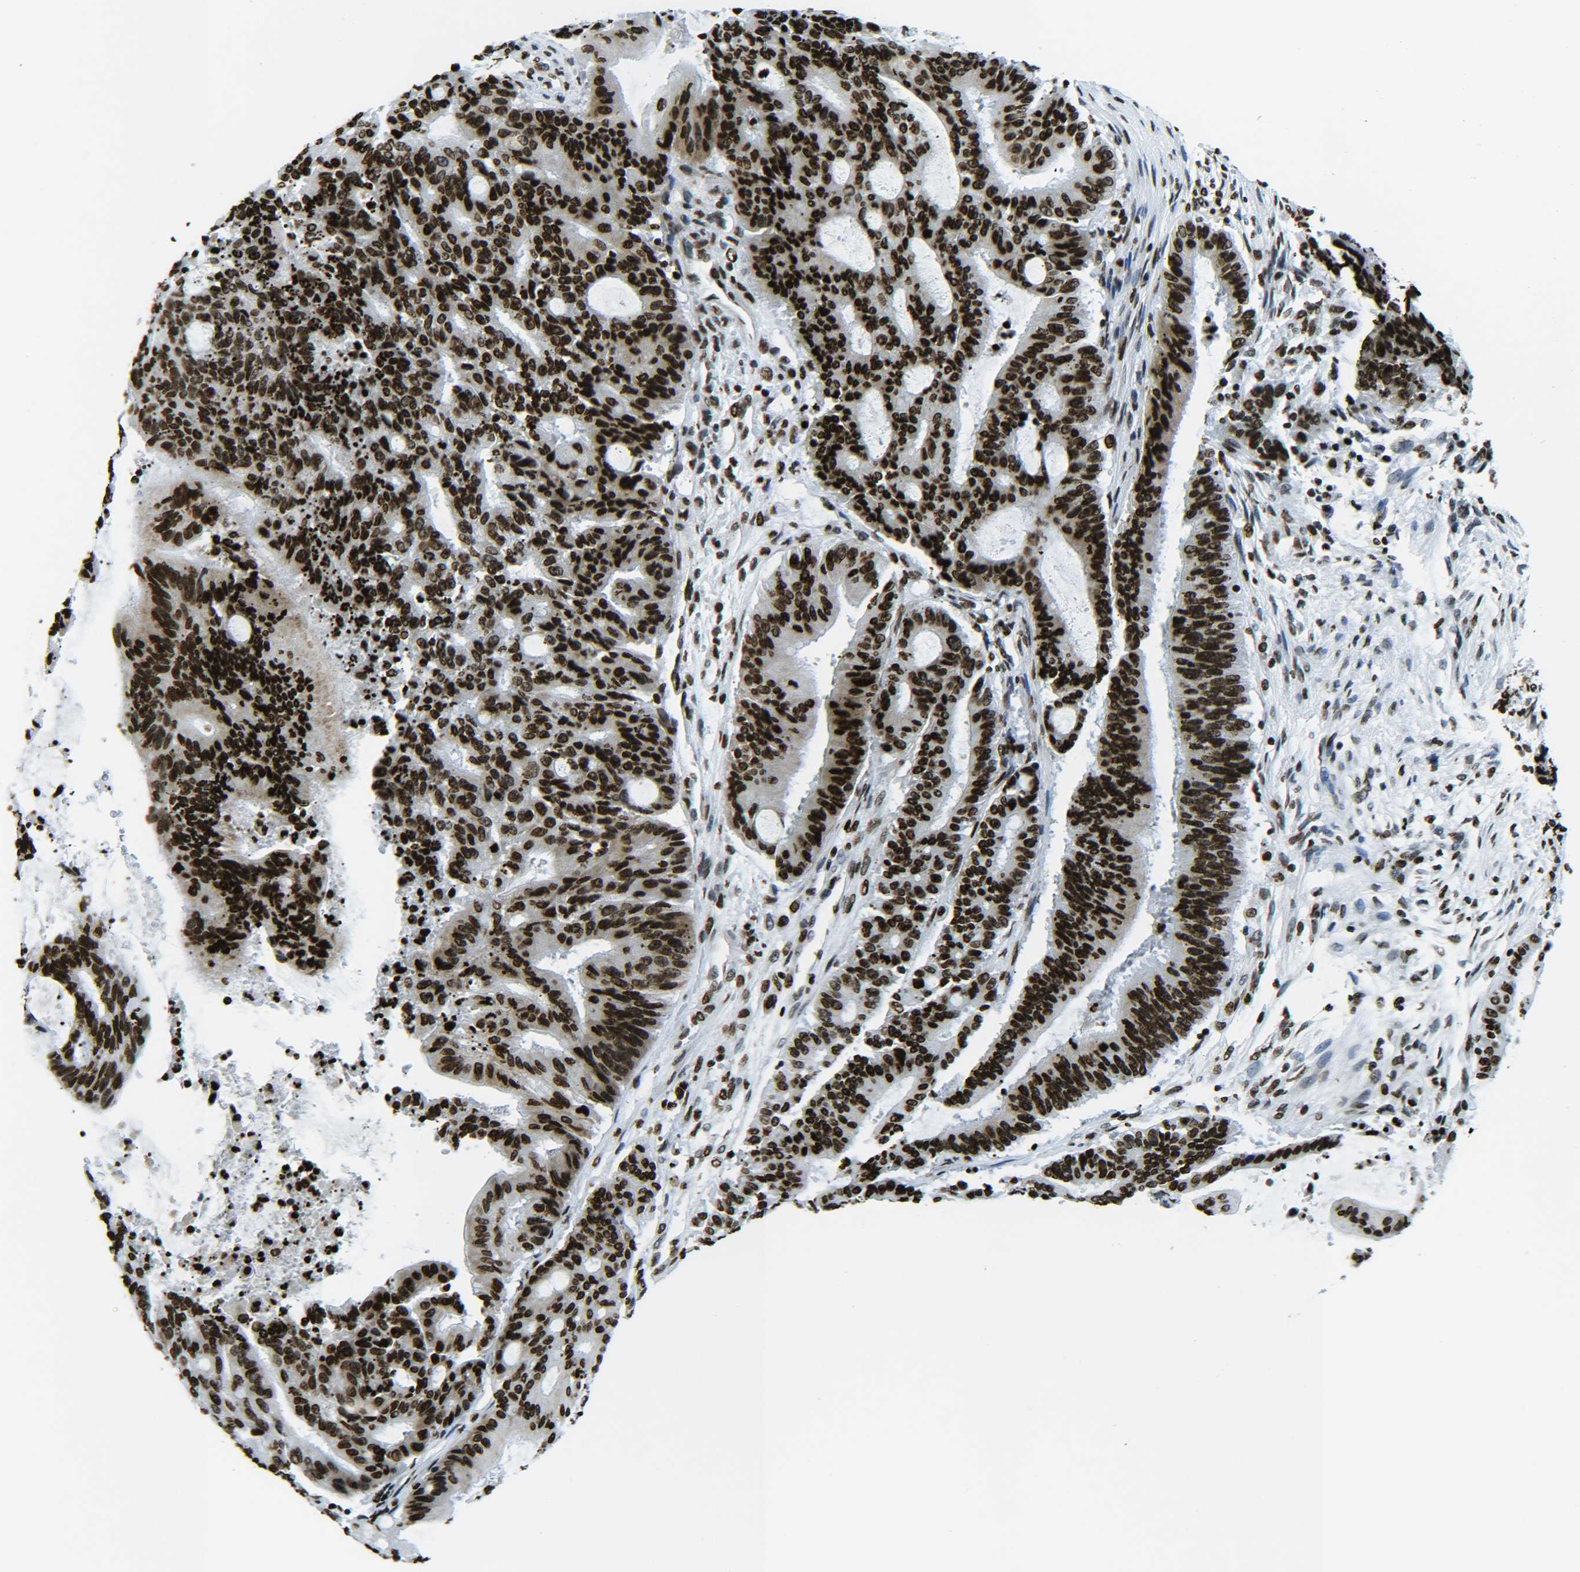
{"staining": {"intensity": "strong", "quantity": ">75%", "location": "nuclear"}, "tissue": "liver cancer", "cell_type": "Tumor cells", "image_type": "cancer", "snomed": [{"axis": "morphology", "description": "Cholangiocarcinoma"}, {"axis": "topography", "description": "Liver"}], "caption": "Protein positivity by IHC reveals strong nuclear staining in approximately >75% of tumor cells in cholangiocarcinoma (liver). (DAB IHC with brightfield microscopy, high magnification).", "gene": "H2AX", "patient": {"sex": "female", "age": 73}}